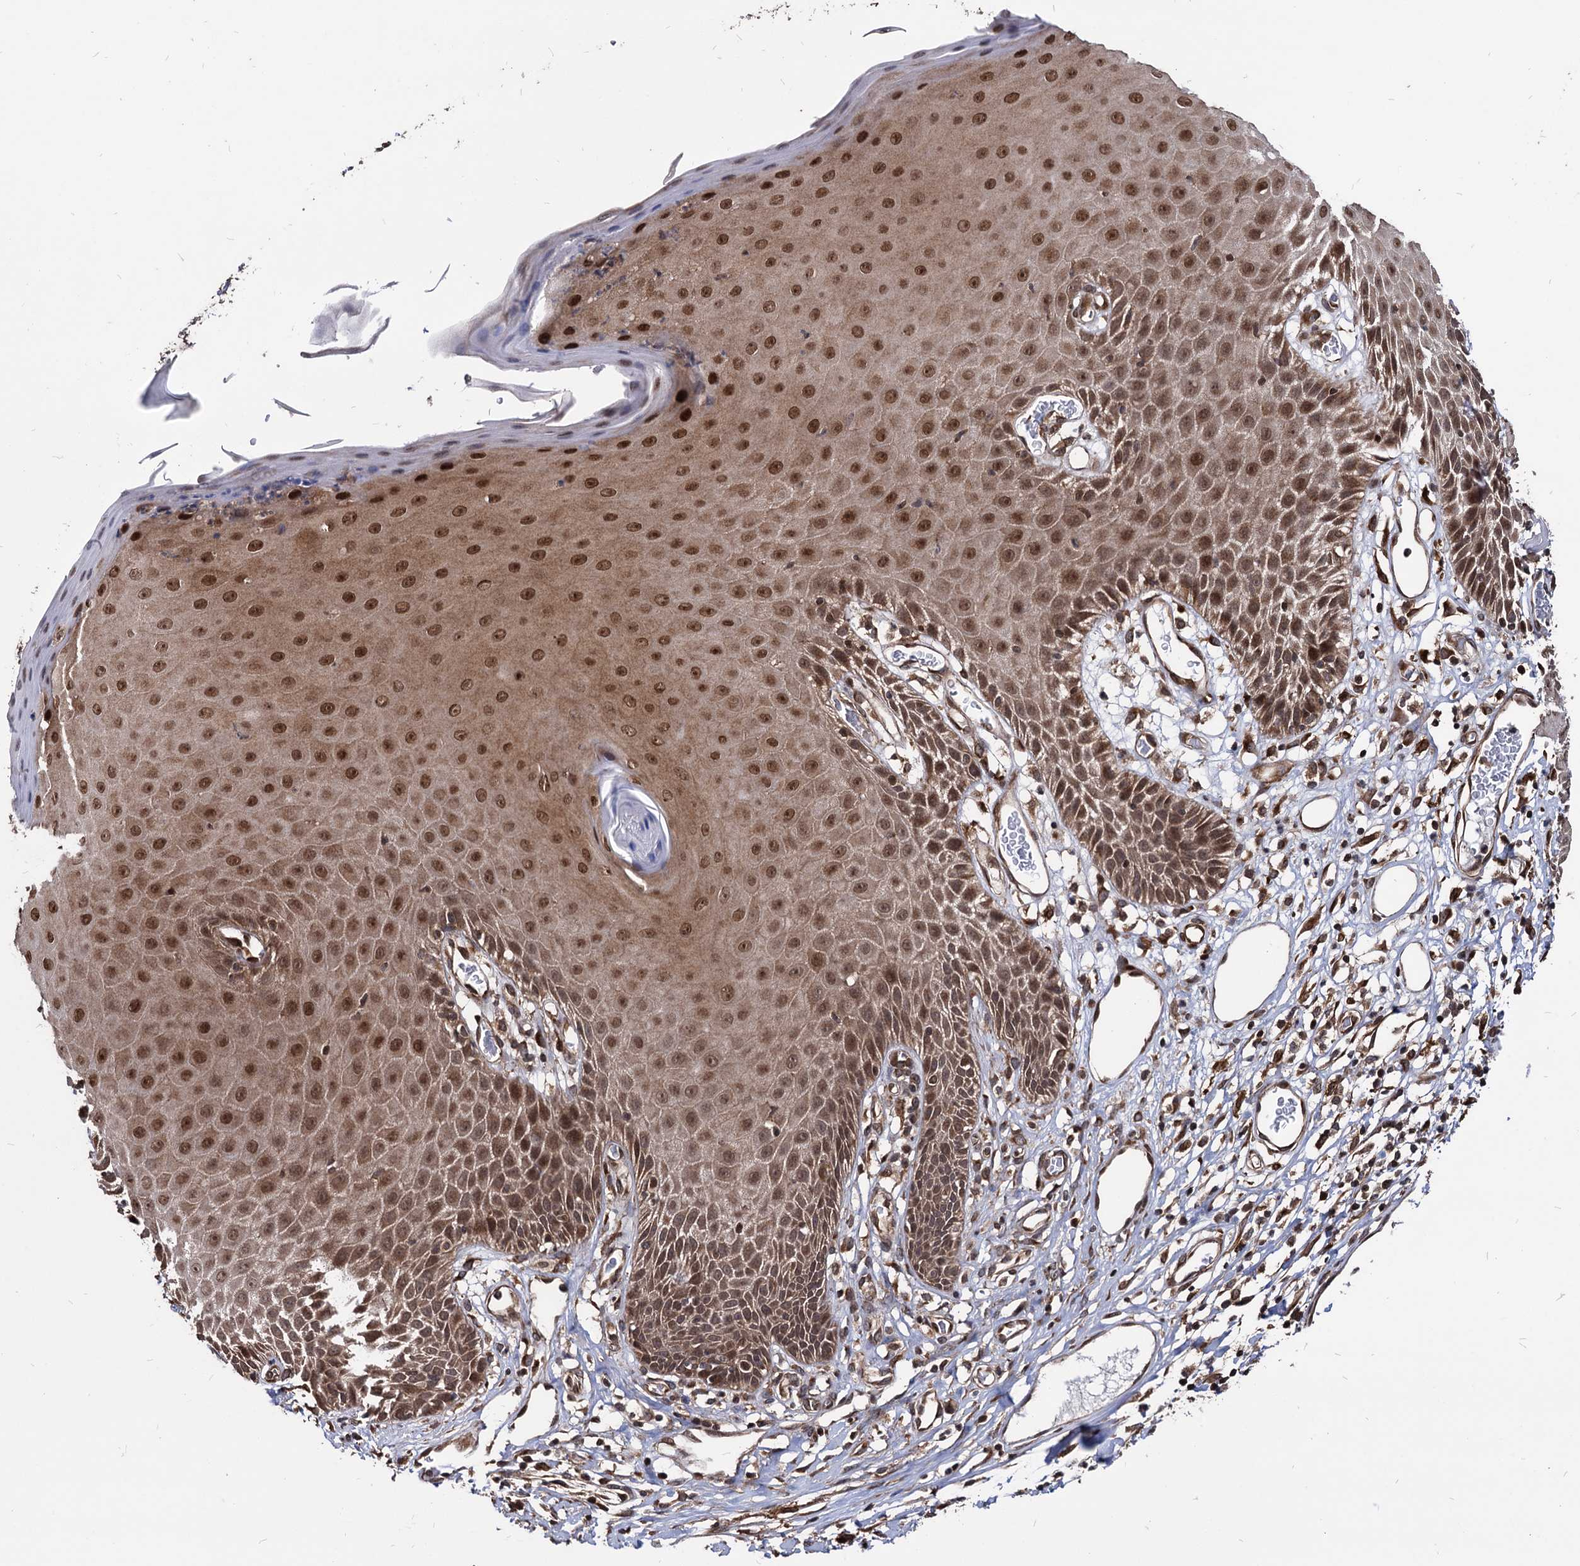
{"staining": {"intensity": "moderate", "quantity": ">75%", "location": "cytoplasmic/membranous,nuclear"}, "tissue": "skin", "cell_type": "Epidermal cells", "image_type": "normal", "snomed": [{"axis": "morphology", "description": "Normal tissue, NOS"}, {"axis": "topography", "description": "Vulva"}], "caption": "Epidermal cells display medium levels of moderate cytoplasmic/membranous,nuclear positivity in approximately >75% of cells in benign skin.", "gene": "ANKRD12", "patient": {"sex": "female", "age": 68}}